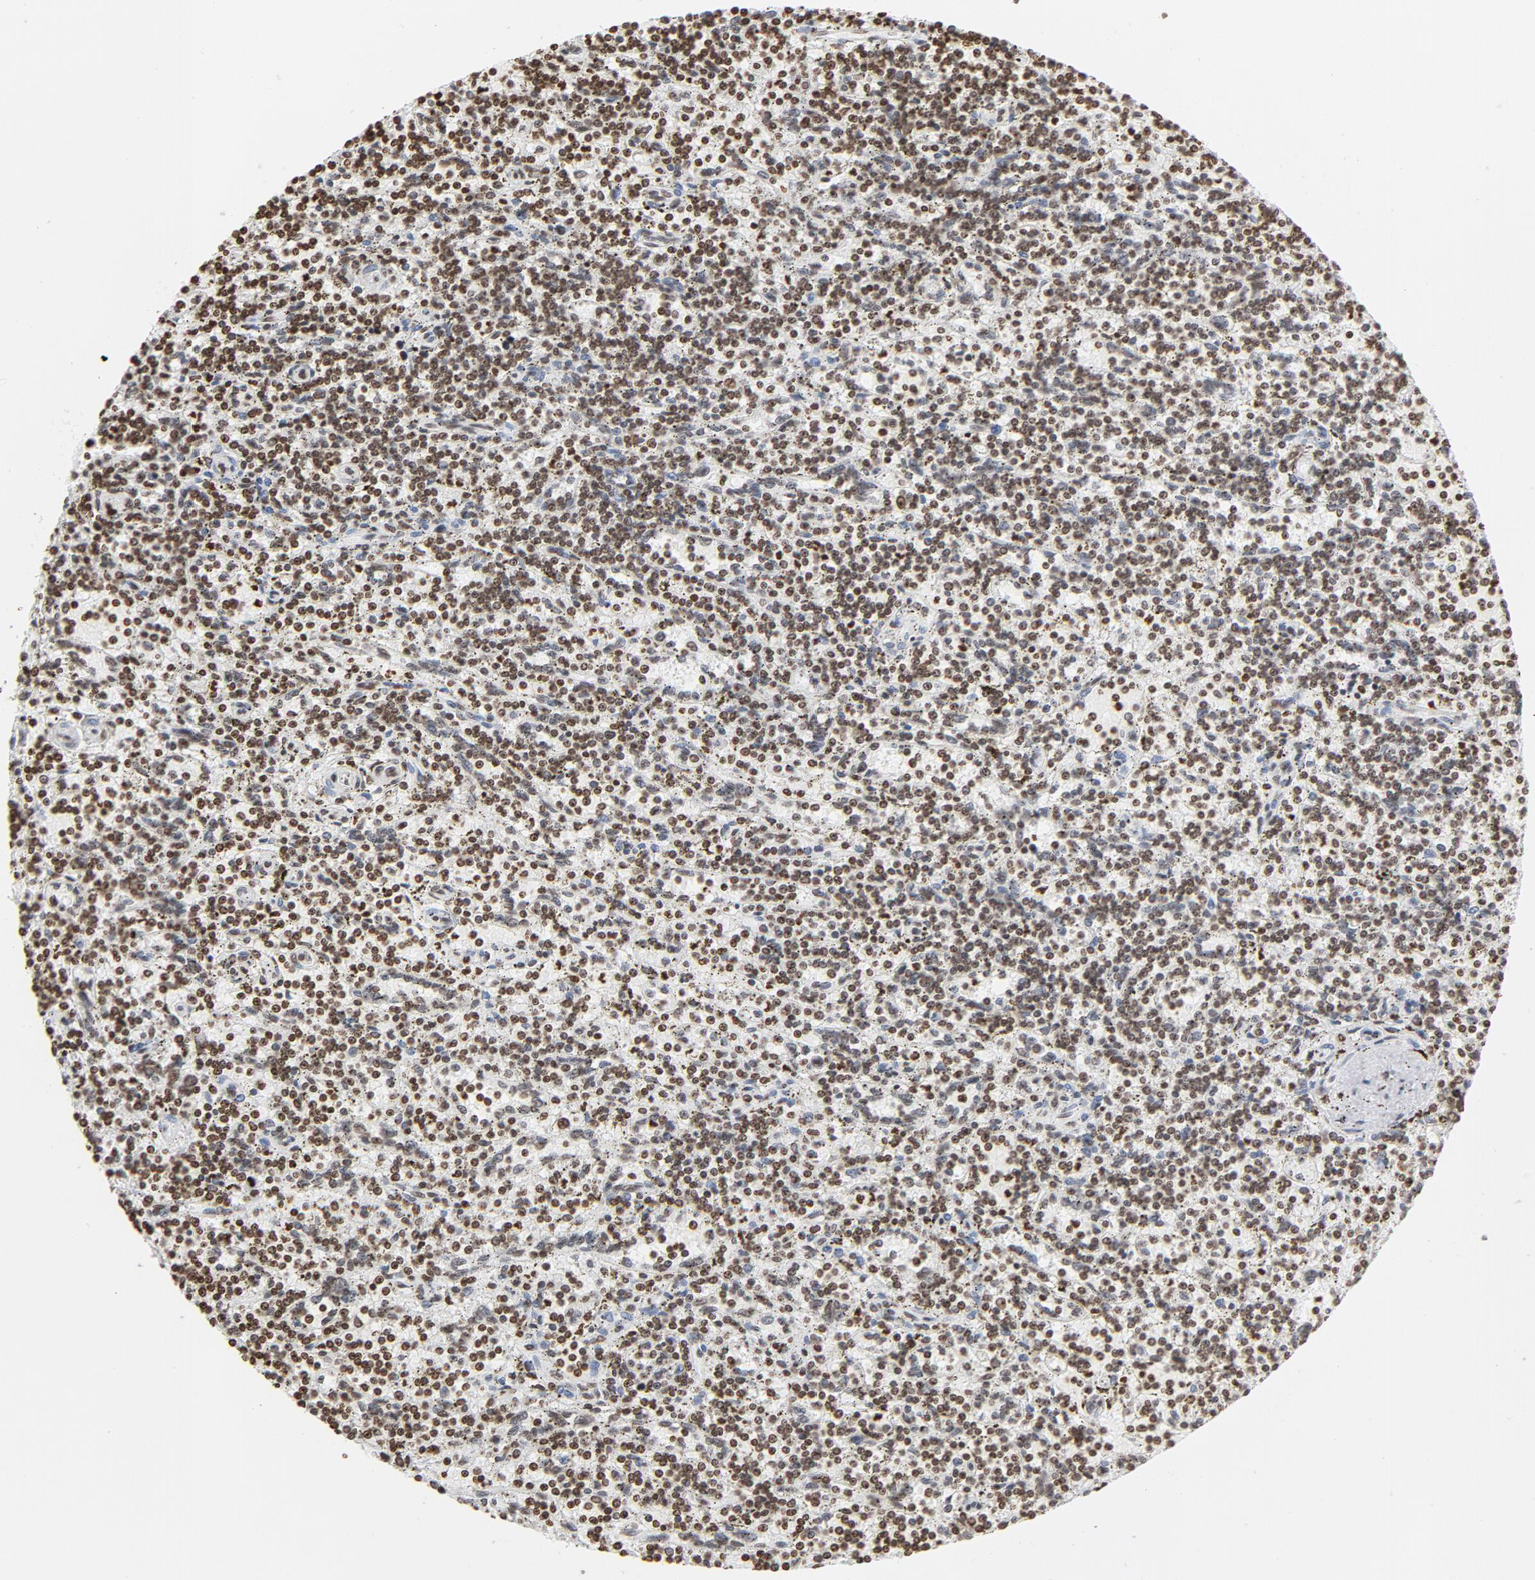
{"staining": {"intensity": "moderate", "quantity": ">75%", "location": "nuclear"}, "tissue": "lymphoma", "cell_type": "Tumor cells", "image_type": "cancer", "snomed": [{"axis": "morphology", "description": "Malignant lymphoma, non-Hodgkin's type, Low grade"}, {"axis": "topography", "description": "Spleen"}], "caption": "High-magnification brightfield microscopy of lymphoma stained with DAB (brown) and counterstained with hematoxylin (blue). tumor cells exhibit moderate nuclear expression is present in approximately>75% of cells. (Stains: DAB in brown, nuclei in blue, Microscopy: brightfield microscopy at high magnification).", "gene": "H2AC12", "patient": {"sex": "male", "age": 73}}